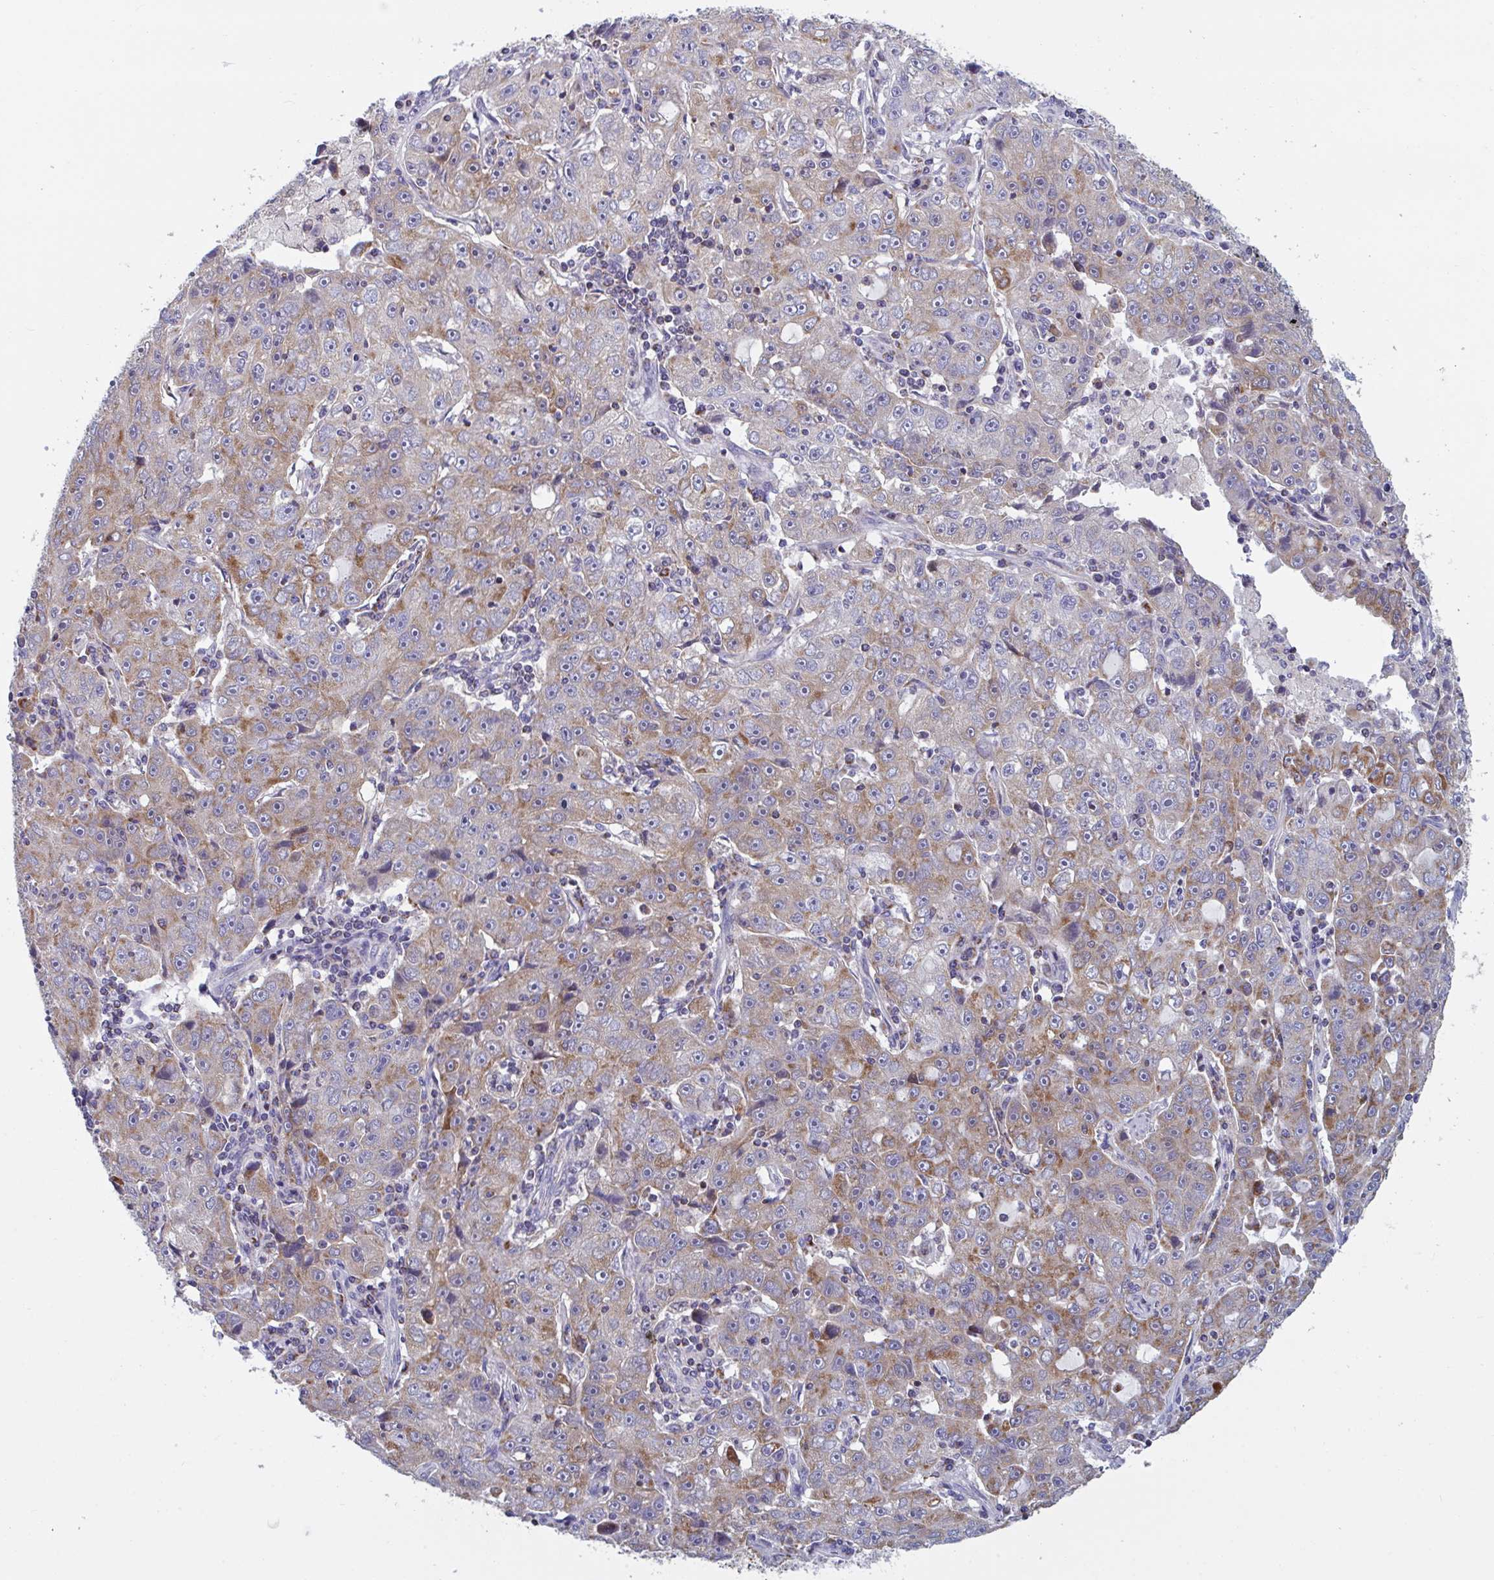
{"staining": {"intensity": "moderate", "quantity": "25%-75%", "location": "cytoplasmic/membranous"}, "tissue": "lung cancer", "cell_type": "Tumor cells", "image_type": "cancer", "snomed": [{"axis": "morphology", "description": "Normal morphology"}, {"axis": "morphology", "description": "Adenocarcinoma, NOS"}, {"axis": "topography", "description": "Lymph node"}, {"axis": "topography", "description": "Lung"}], "caption": "A brown stain labels moderate cytoplasmic/membranous staining of a protein in human lung adenocarcinoma tumor cells. Nuclei are stained in blue.", "gene": "BCAT2", "patient": {"sex": "female", "age": 57}}